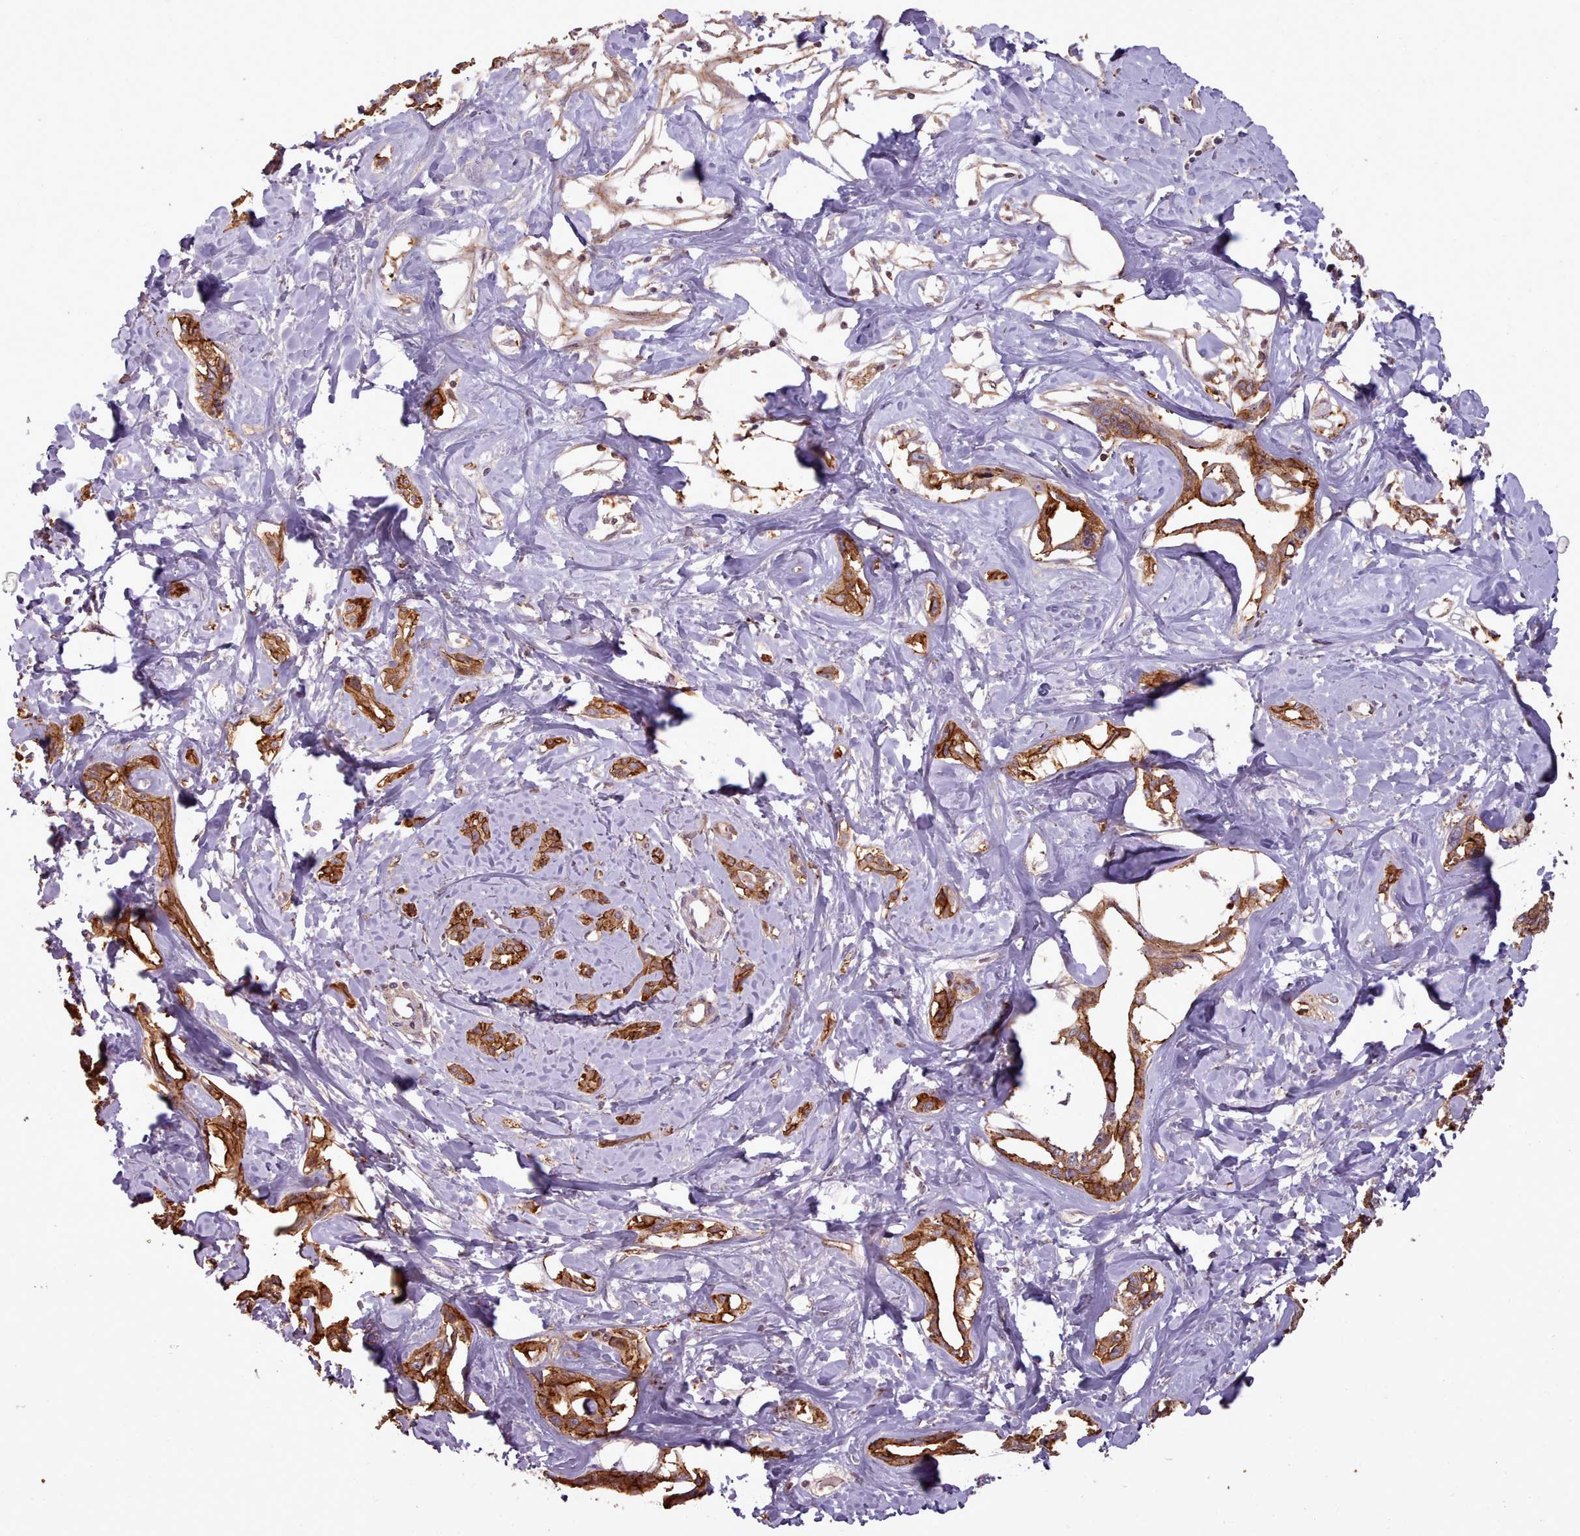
{"staining": {"intensity": "moderate", "quantity": ">75%", "location": "cytoplasmic/membranous"}, "tissue": "liver cancer", "cell_type": "Tumor cells", "image_type": "cancer", "snomed": [{"axis": "morphology", "description": "Cholangiocarcinoma"}, {"axis": "topography", "description": "Liver"}], "caption": "Immunohistochemistry (IHC) photomicrograph of neoplastic tissue: human liver cancer (cholangiocarcinoma) stained using IHC displays medium levels of moderate protein expression localized specifically in the cytoplasmic/membranous of tumor cells, appearing as a cytoplasmic/membranous brown color.", "gene": "ZMYM4", "patient": {"sex": "male", "age": 59}}